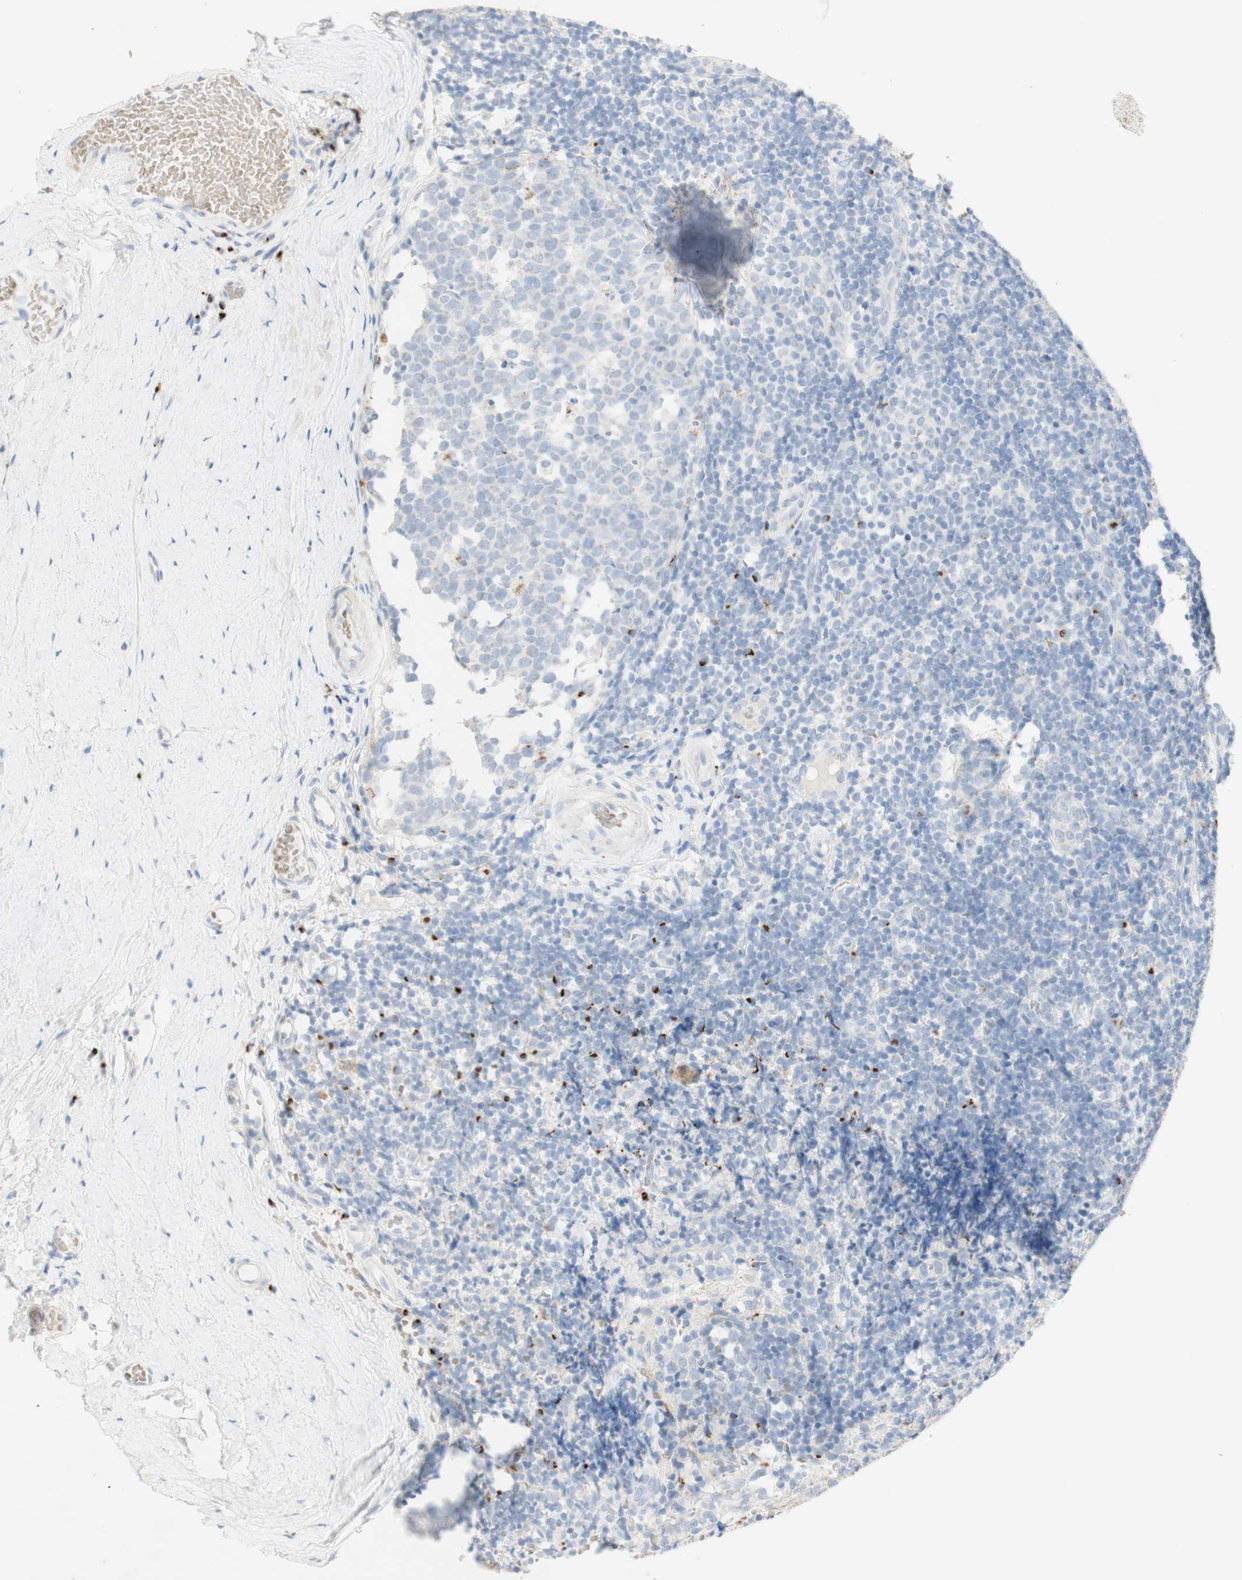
{"staining": {"intensity": "strong", "quantity": "<25%", "location": "cytoplasmic/membranous"}, "tissue": "tonsil", "cell_type": "Germinal center cells", "image_type": "normal", "snomed": [{"axis": "morphology", "description": "Normal tissue, NOS"}, {"axis": "topography", "description": "Tonsil"}], "caption": "Immunohistochemical staining of normal human tonsil demonstrates strong cytoplasmic/membranous protein positivity in about <25% of germinal center cells.", "gene": "MANEA", "patient": {"sex": "female", "age": 19}}